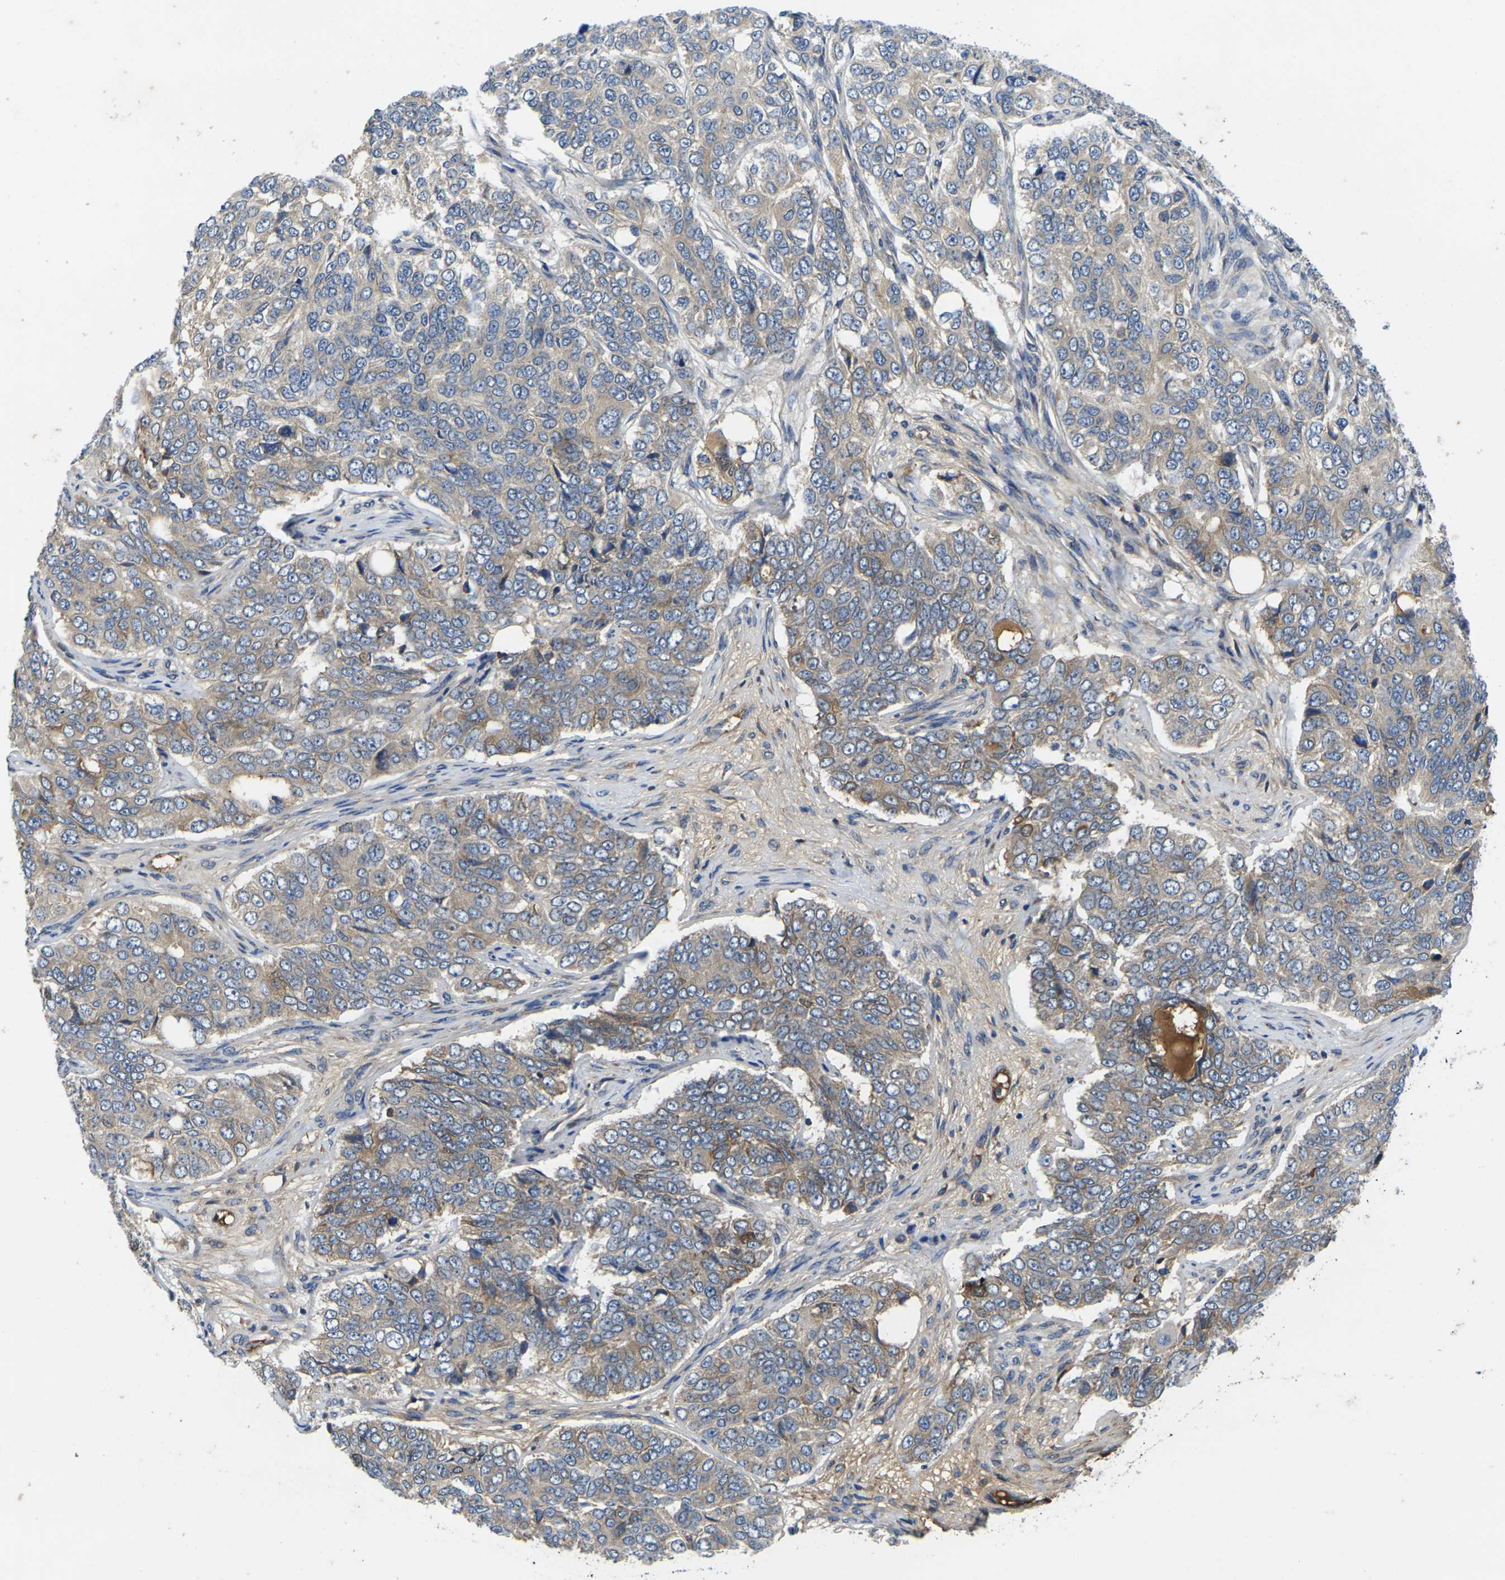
{"staining": {"intensity": "weak", "quantity": "<25%", "location": "cytoplasmic/membranous"}, "tissue": "ovarian cancer", "cell_type": "Tumor cells", "image_type": "cancer", "snomed": [{"axis": "morphology", "description": "Carcinoma, endometroid"}, {"axis": "topography", "description": "Ovary"}], "caption": "The immunohistochemistry (IHC) micrograph has no significant positivity in tumor cells of ovarian cancer tissue. (Brightfield microscopy of DAB immunohistochemistry (IHC) at high magnification).", "gene": "KIF1B", "patient": {"sex": "female", "age": 51}}